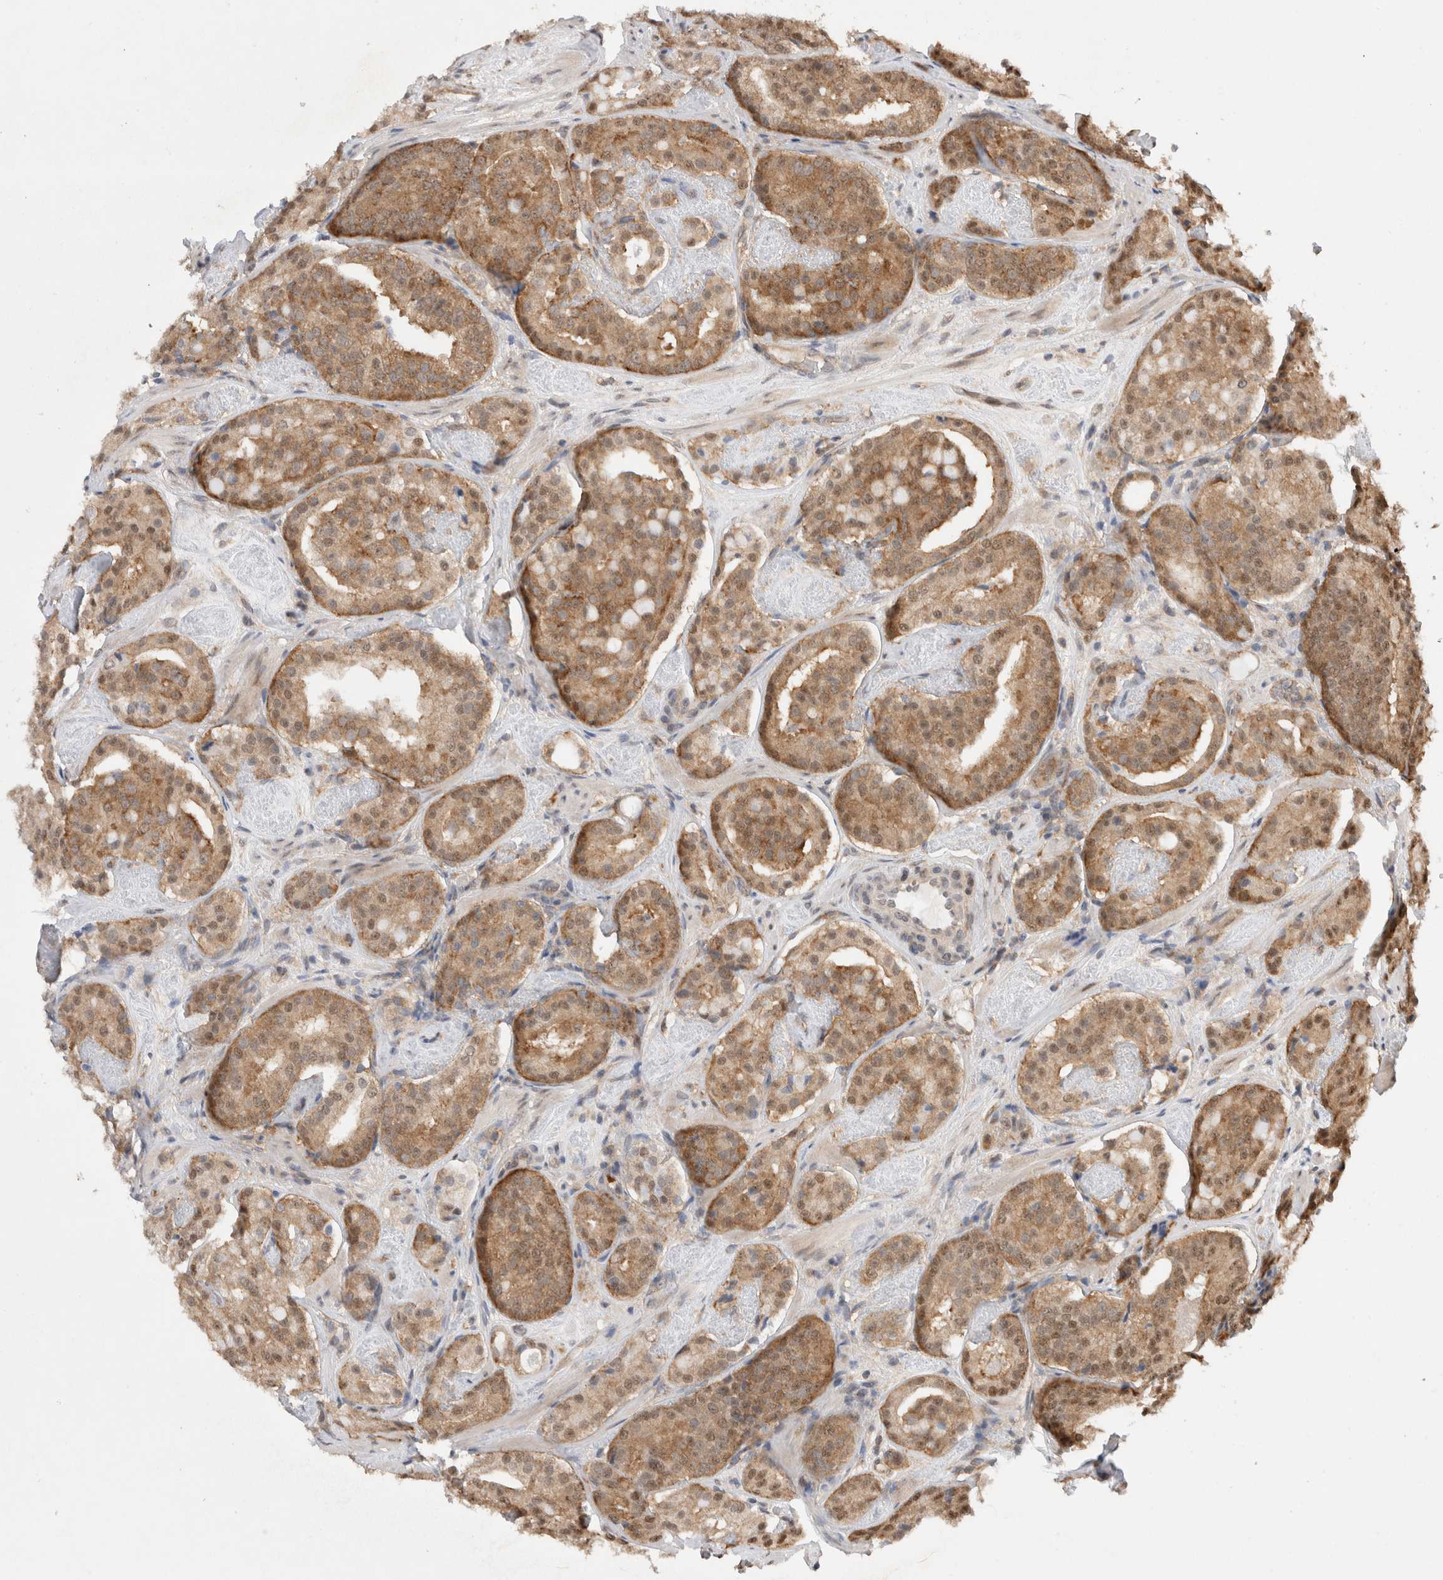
{"staining": {"intensity": "moderate", "quantity": ">75%", "location": "cytoplasmic/membranous"}, "tissue": "prostate cancer", "cell_type": "Tumor cells", "image_type": "cancer", "snomed": [{"axis": "morphology", "description": "Adenocarcinoma, Low grade"}, {"axis": "topography", "description": "Prostate"}], "caption": "A micrograph of prostate cancer (adenocarcinoma (low-grade)) stained for a protein displays moderate cytoplasmic/membranous brown staining in tumor cells. The staining is performed using DAB brown chromogen to label protein expression. The nuclei are counter-stained blue using hematoxylin.", "gene": "WIPF2", "patient": {"sex": "male", "age": 69}}